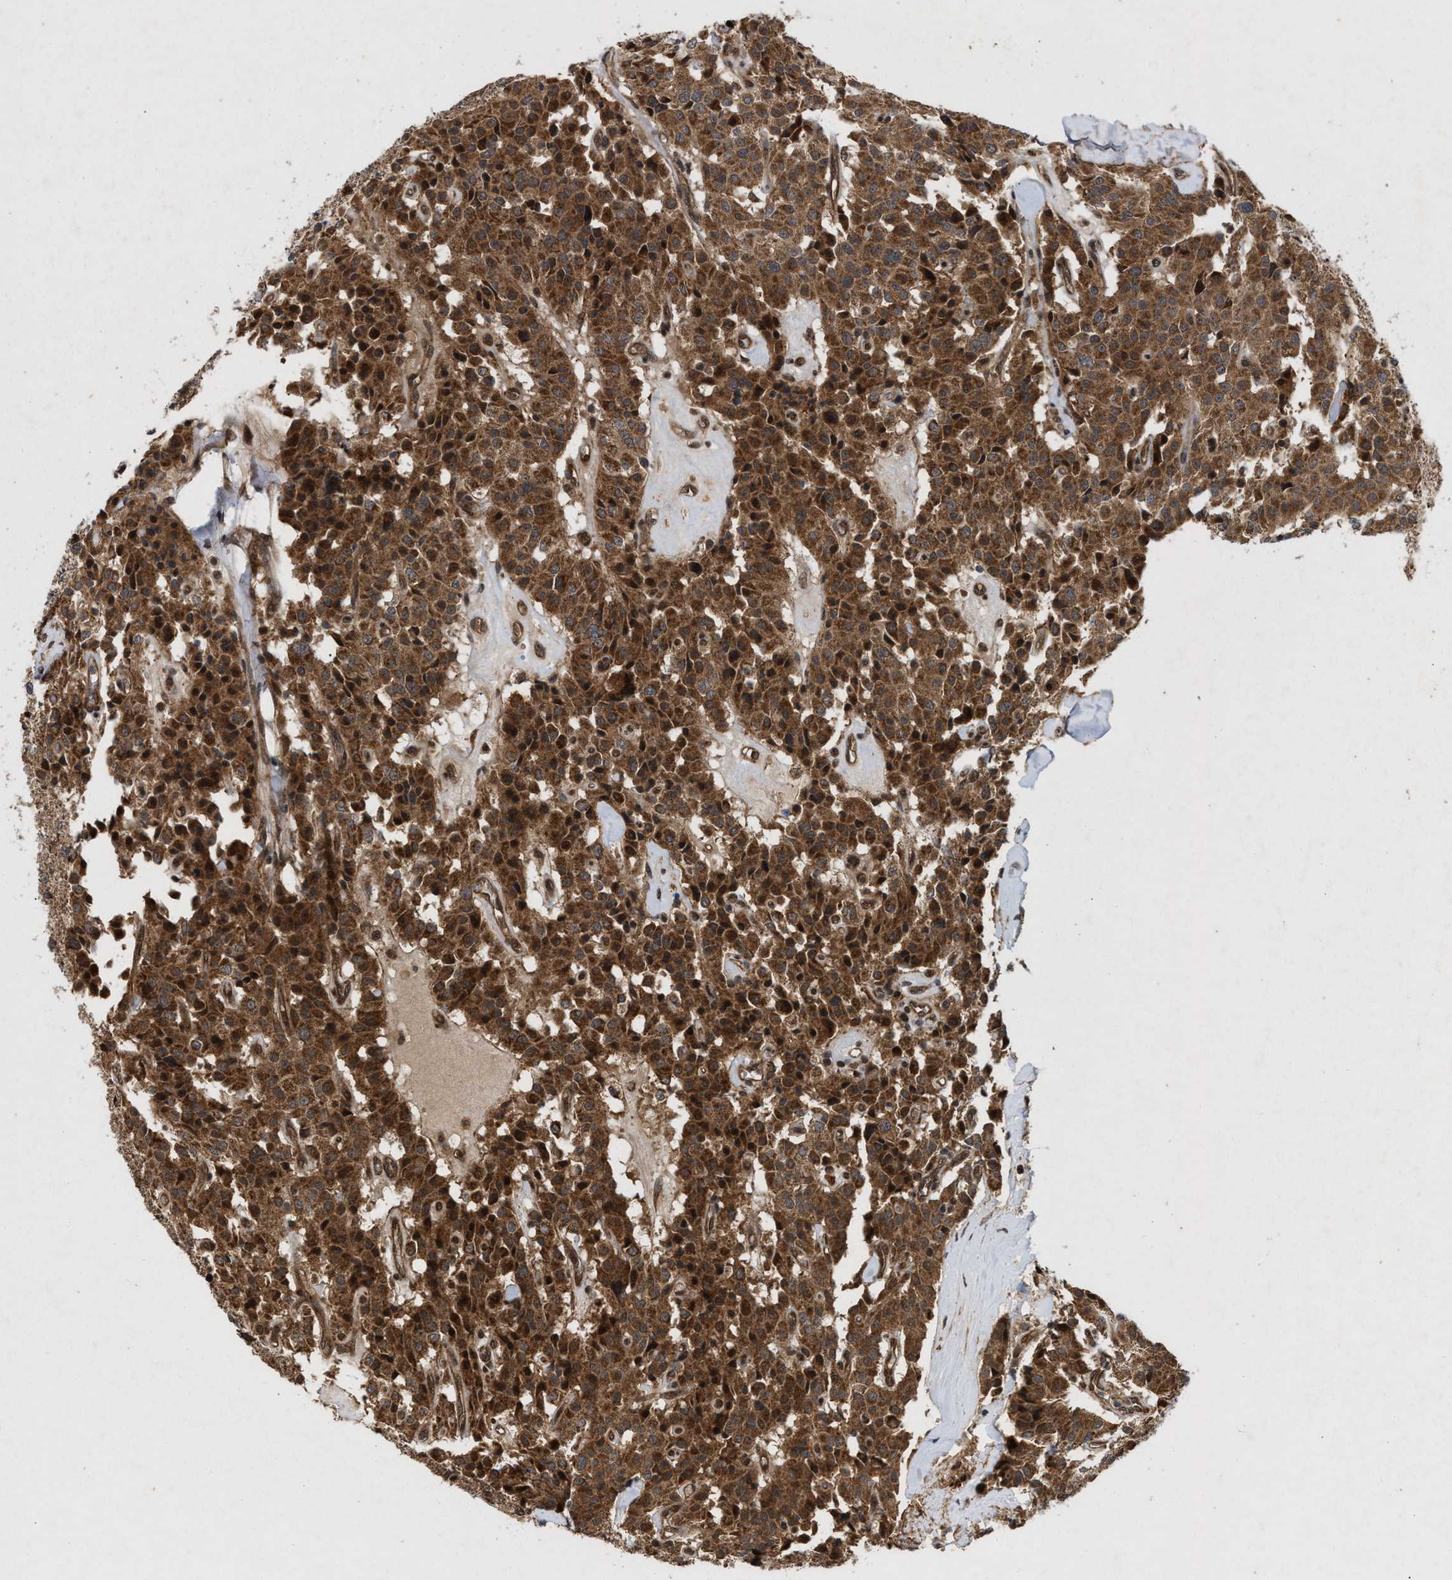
{"staining": {"intensity": "moderate", "quantity": ">75%", "location": "cytoplasmic/membranous"}, "tissue": "carcinoid", "cell_type": "Tumor cells", "image_type": "cancer", "snomed": [{"axis": "morphology", "description": "Carcinoid, malignant, NOS"}, {"axis": "topography", "description": "Lung"}], "caption": "Immunohistochemistry histopathology image of human malignant carcinoid stained for a protein (brown), which displays medium levels of moderate cytoplasmic/membranous staining in about >75% of tumor cells.", "gene": "CFLAR", "patient": {"sex": "male", "age": 30}}